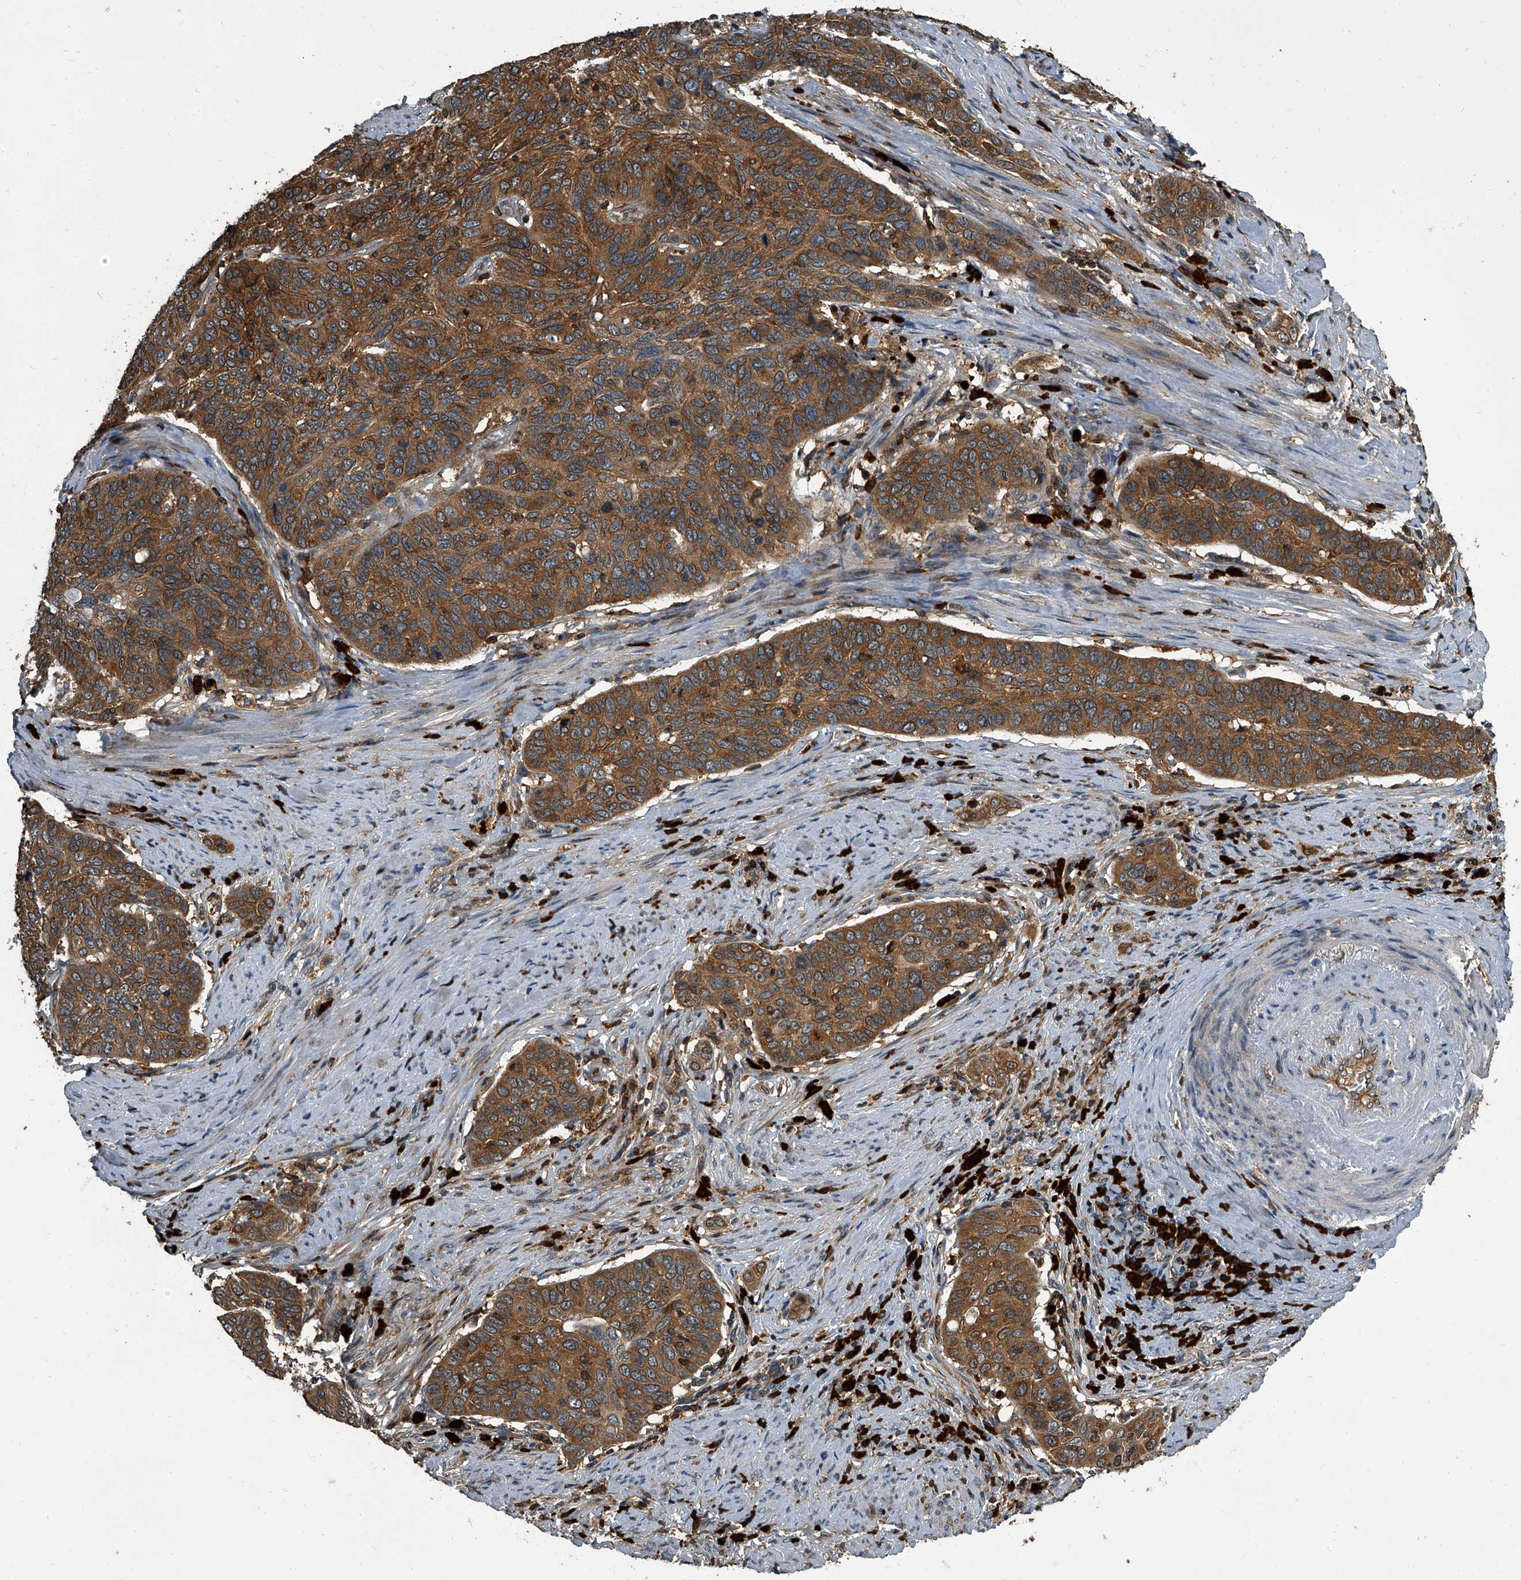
{"staining": {"intensity": "moderate", "quantity": ">75%", "location": "cytoplasmic/membranous"}, "tissue": "cervical cancer", "cell_type": "Tumor cells", "image_type": "cancer", "snomed": [{"axis": "morphology", "description": "Squamous cell carcinoma, NOS"}, {"axis": "topography", "description": "Cervix"}], "caption": "IHC of human cervical cancer (squamous cell carcinoma) shows medium levels of moderate cytoplasmic/membranous staining in about >75% of tumor cells.", "gene": "CDV3", "patient": {"sex": "female", "age": 60}}